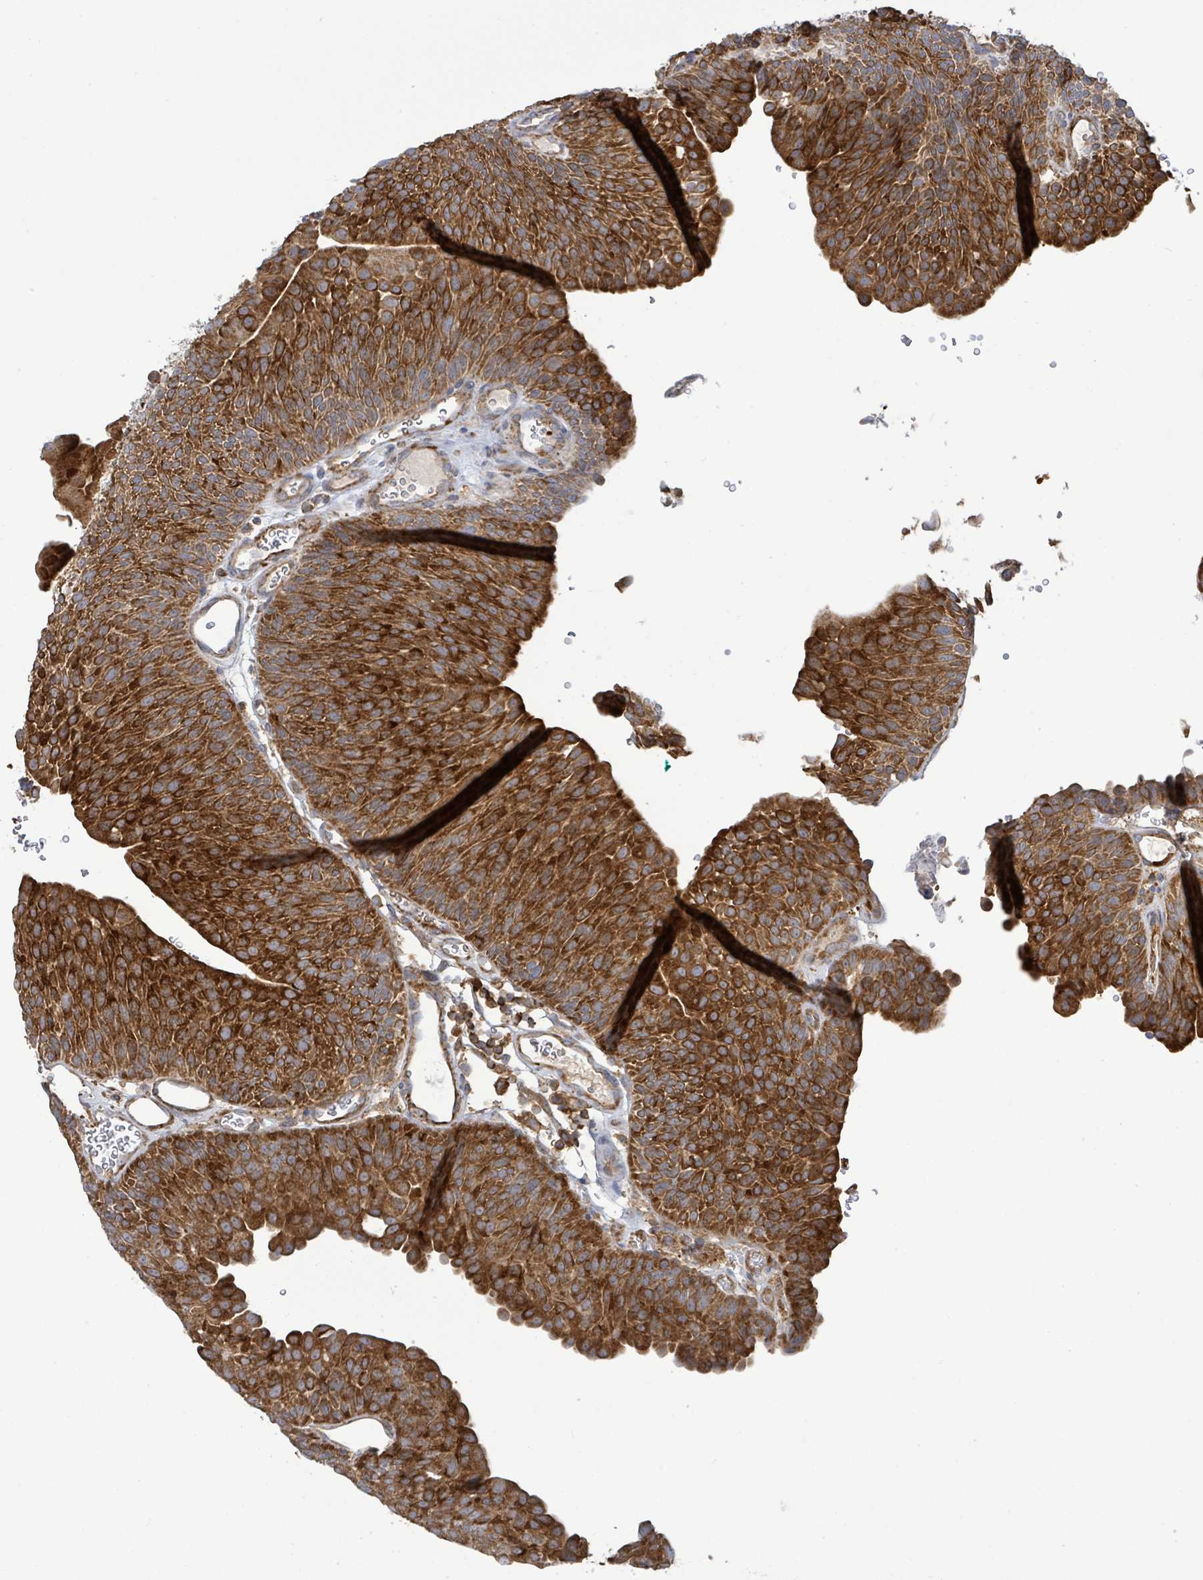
{"staining": {"intensity": "strong", "quantity": ">75%", "location": "cytoplasmic/membranous"}, "tissue": "urothelial cancer", "cell_type": "Tumor cells", "image_type": "cancer", "snomed": [{"axis": "morphology", "description": "Urothelial carcinoma, NOS"}, {"axis": "topography", "description": "Urinary bladder"}], "caption": "Human transitional cell carcinoma stained with a protein marker displays strong staining in tumor cells.", "gene": "EGFL7", "patient": {"sex": "male", "age": 67}}